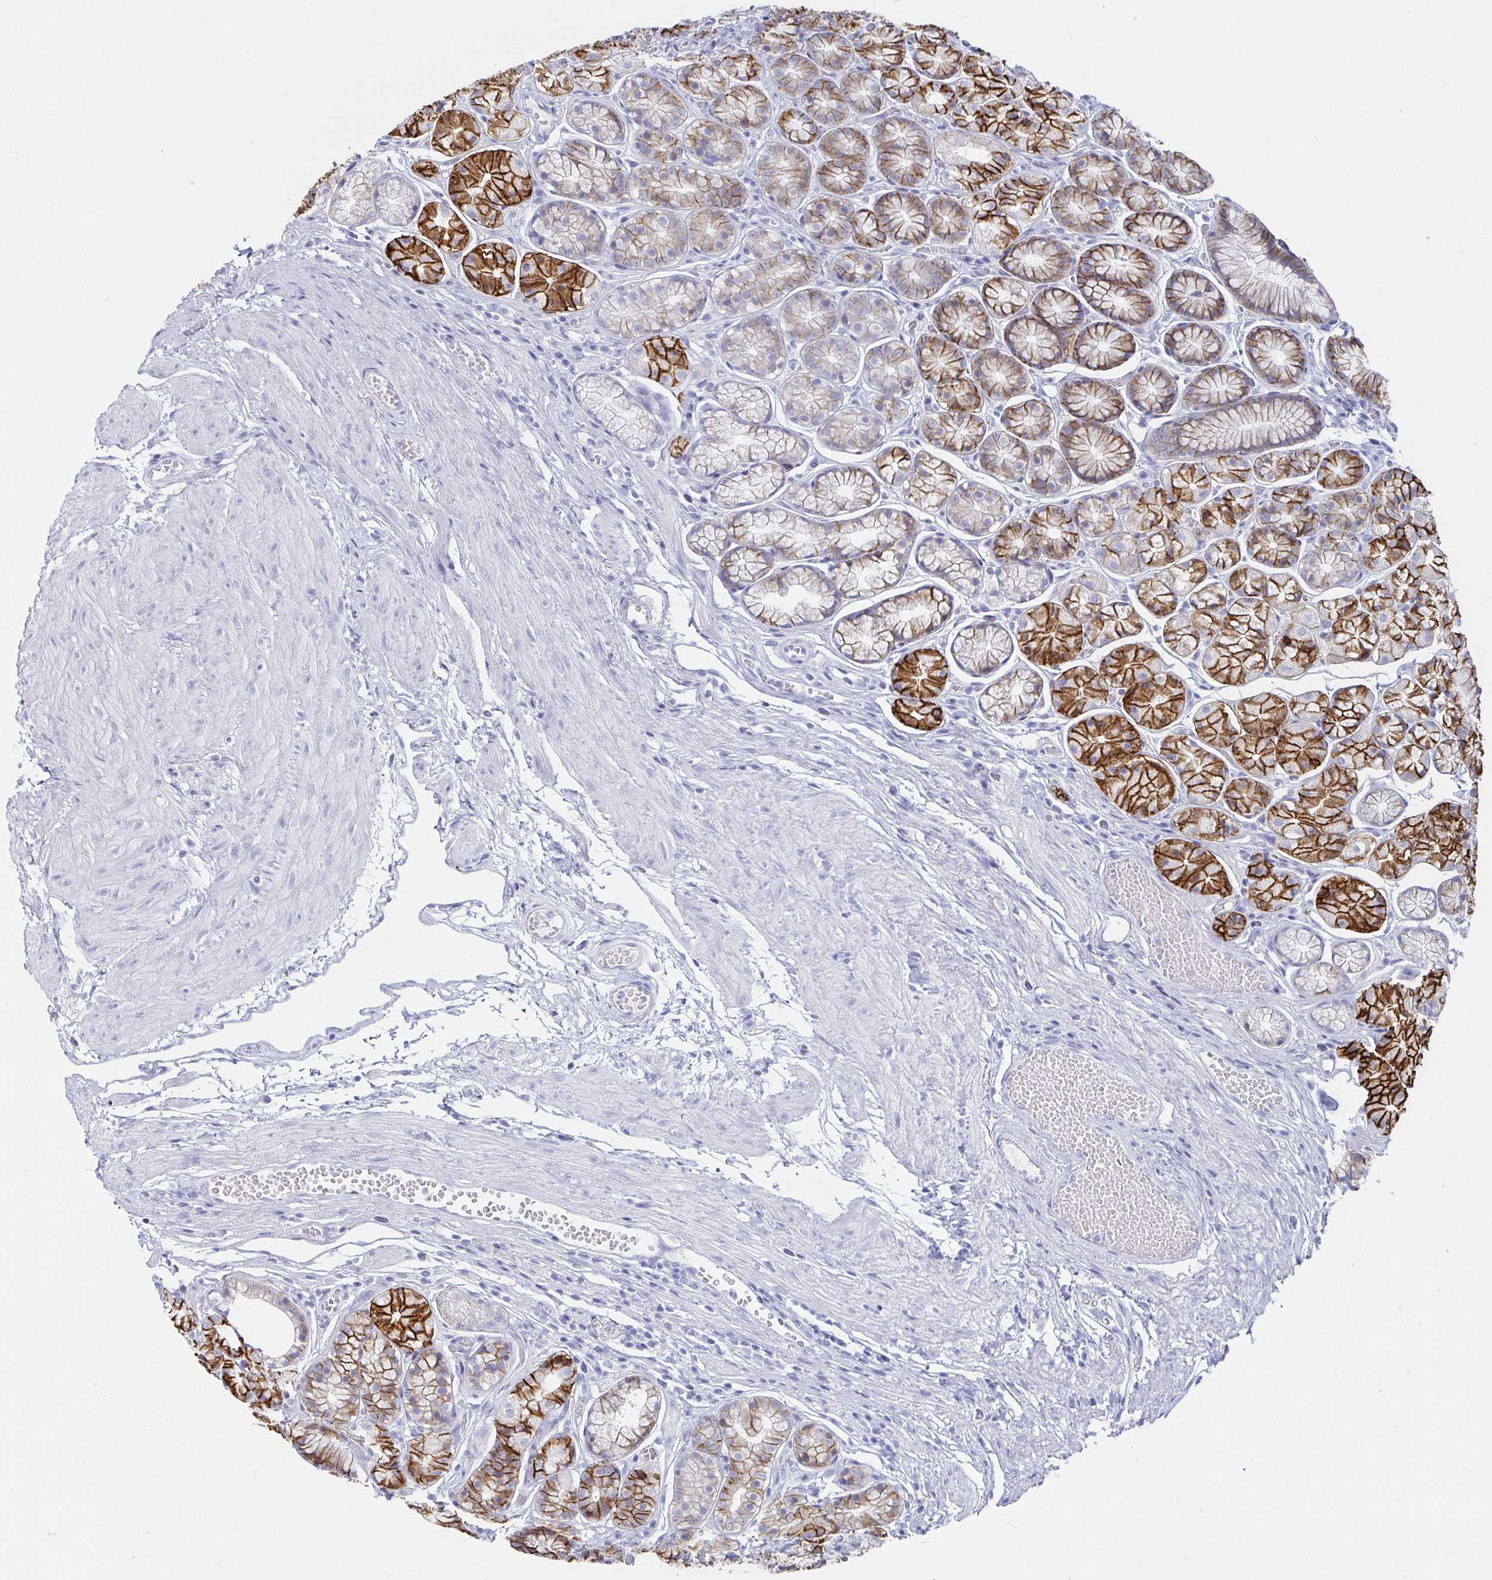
{"staining": {"intensity": "strong", "quantity": "25%-75%", "location": "cytoplasmic/membranous"}, "tissue": "stomach", "cell_type": "Glandular cells", "image_type": "normal", "snomed": [{"axis": "morphology", "description": "Normal tissue, NOS"}, {"axis": "topography", "description": "Smooth muscle"}, {"axis": "topography", "description": "Stomach"}], "caption": "Stomach stained with immunohistochemistry displays strong cytoplasmic/membranous expression in about 25%-75% of glandular cells.", "gene": "CA9", "patient": {"sex": "male", "age": 70}}